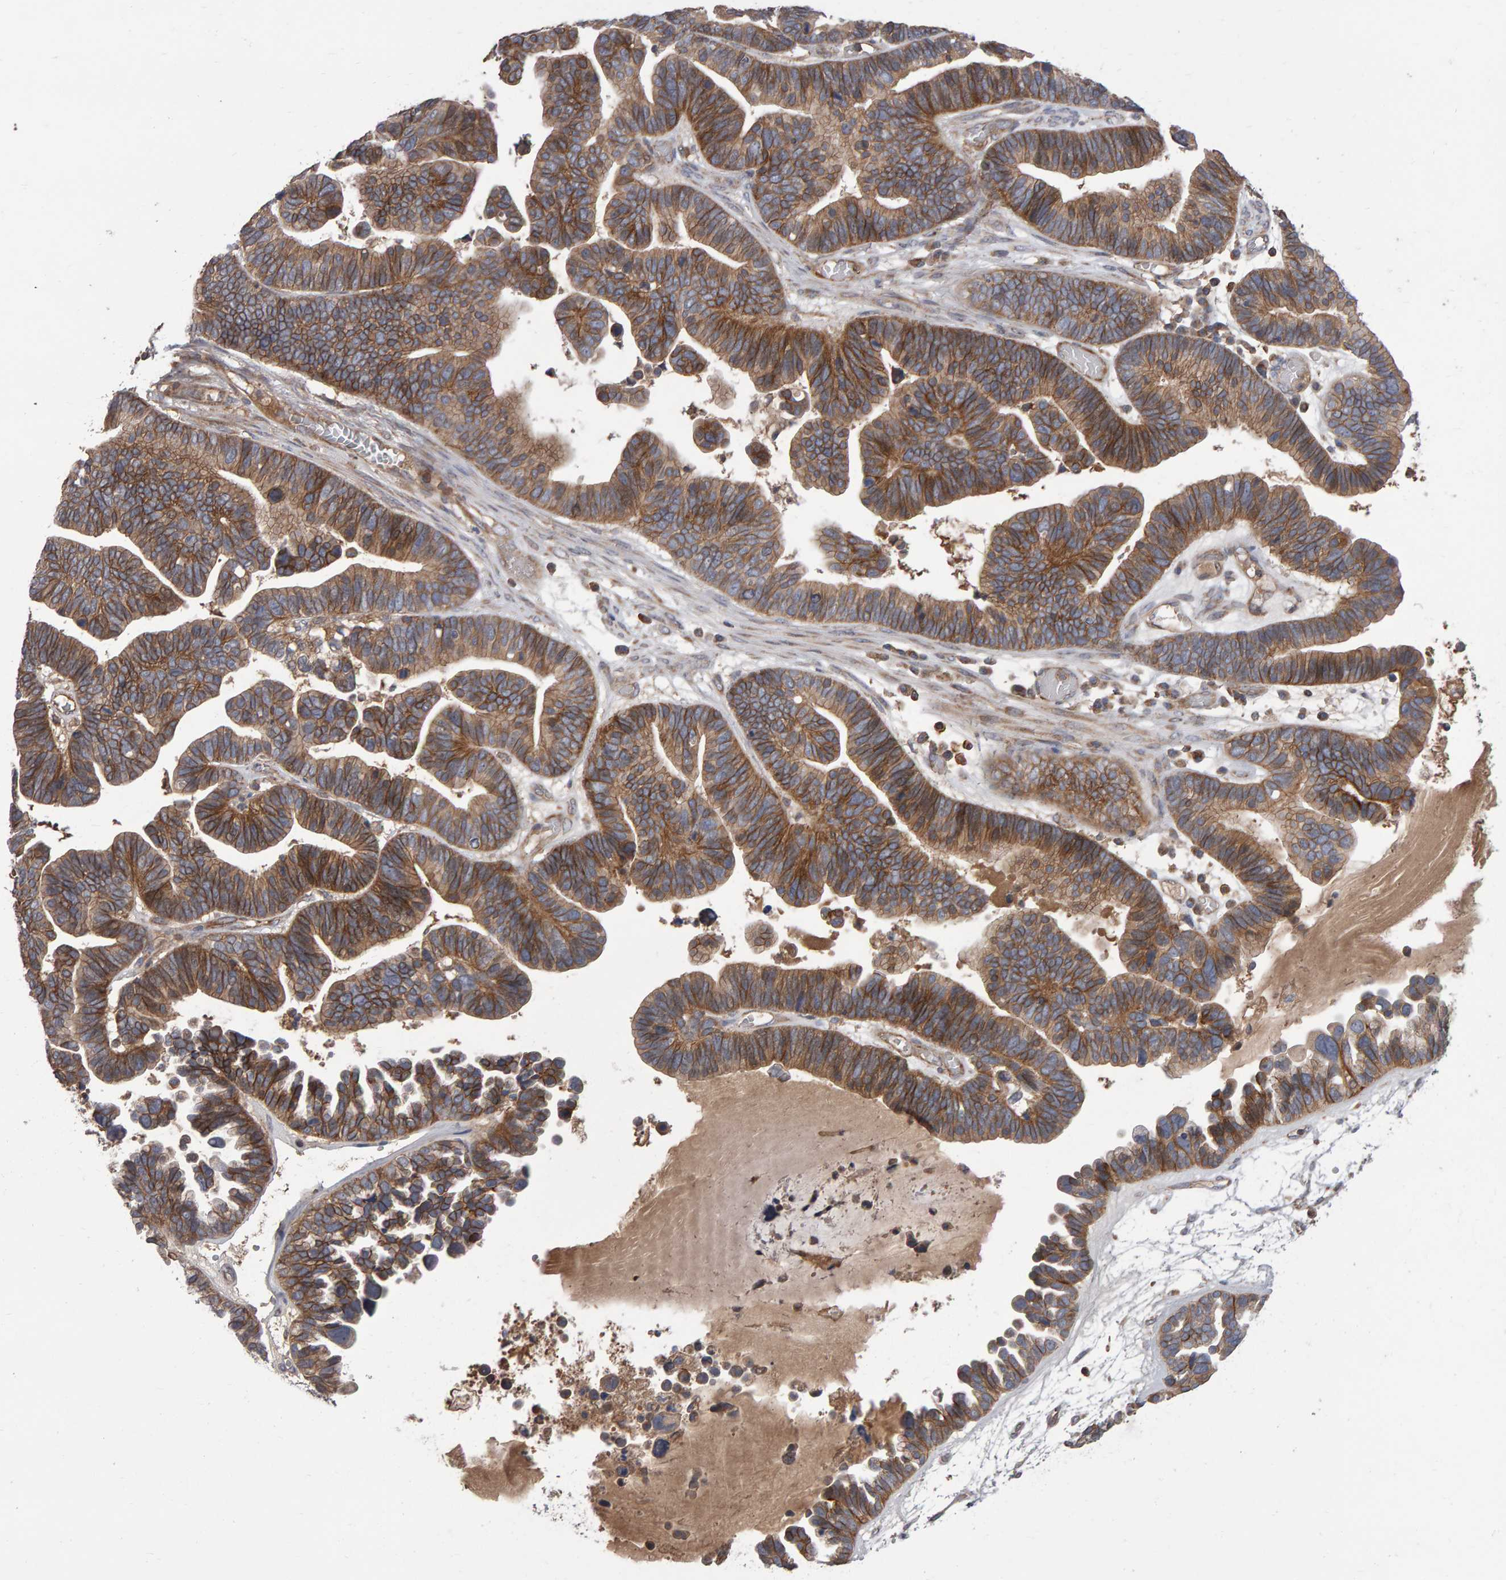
{"staining": {"intensity": "moderate", "quantity": ">75%", "location": "cytoplasmic/membranous"}, "tissue": "ovarian cancer", "cell_type": "Tumor cells", "image_type": "cancer", "snomed": [{"axis": "morphology", "description": "Cystadenocarcinoma, serous, NOS"}, {"axis": "topography", "description": "Ovary"}], "caption": "The photomicrograph exhibits immunohistochemical staining of ovarian serous cystadenocarcinoma. There is moderate cytoplasmic/membranous staining is seen in approximately >75% of tumor cells.", "gene": "PGS1", "patient": {"sex": "female", "age": 56}}